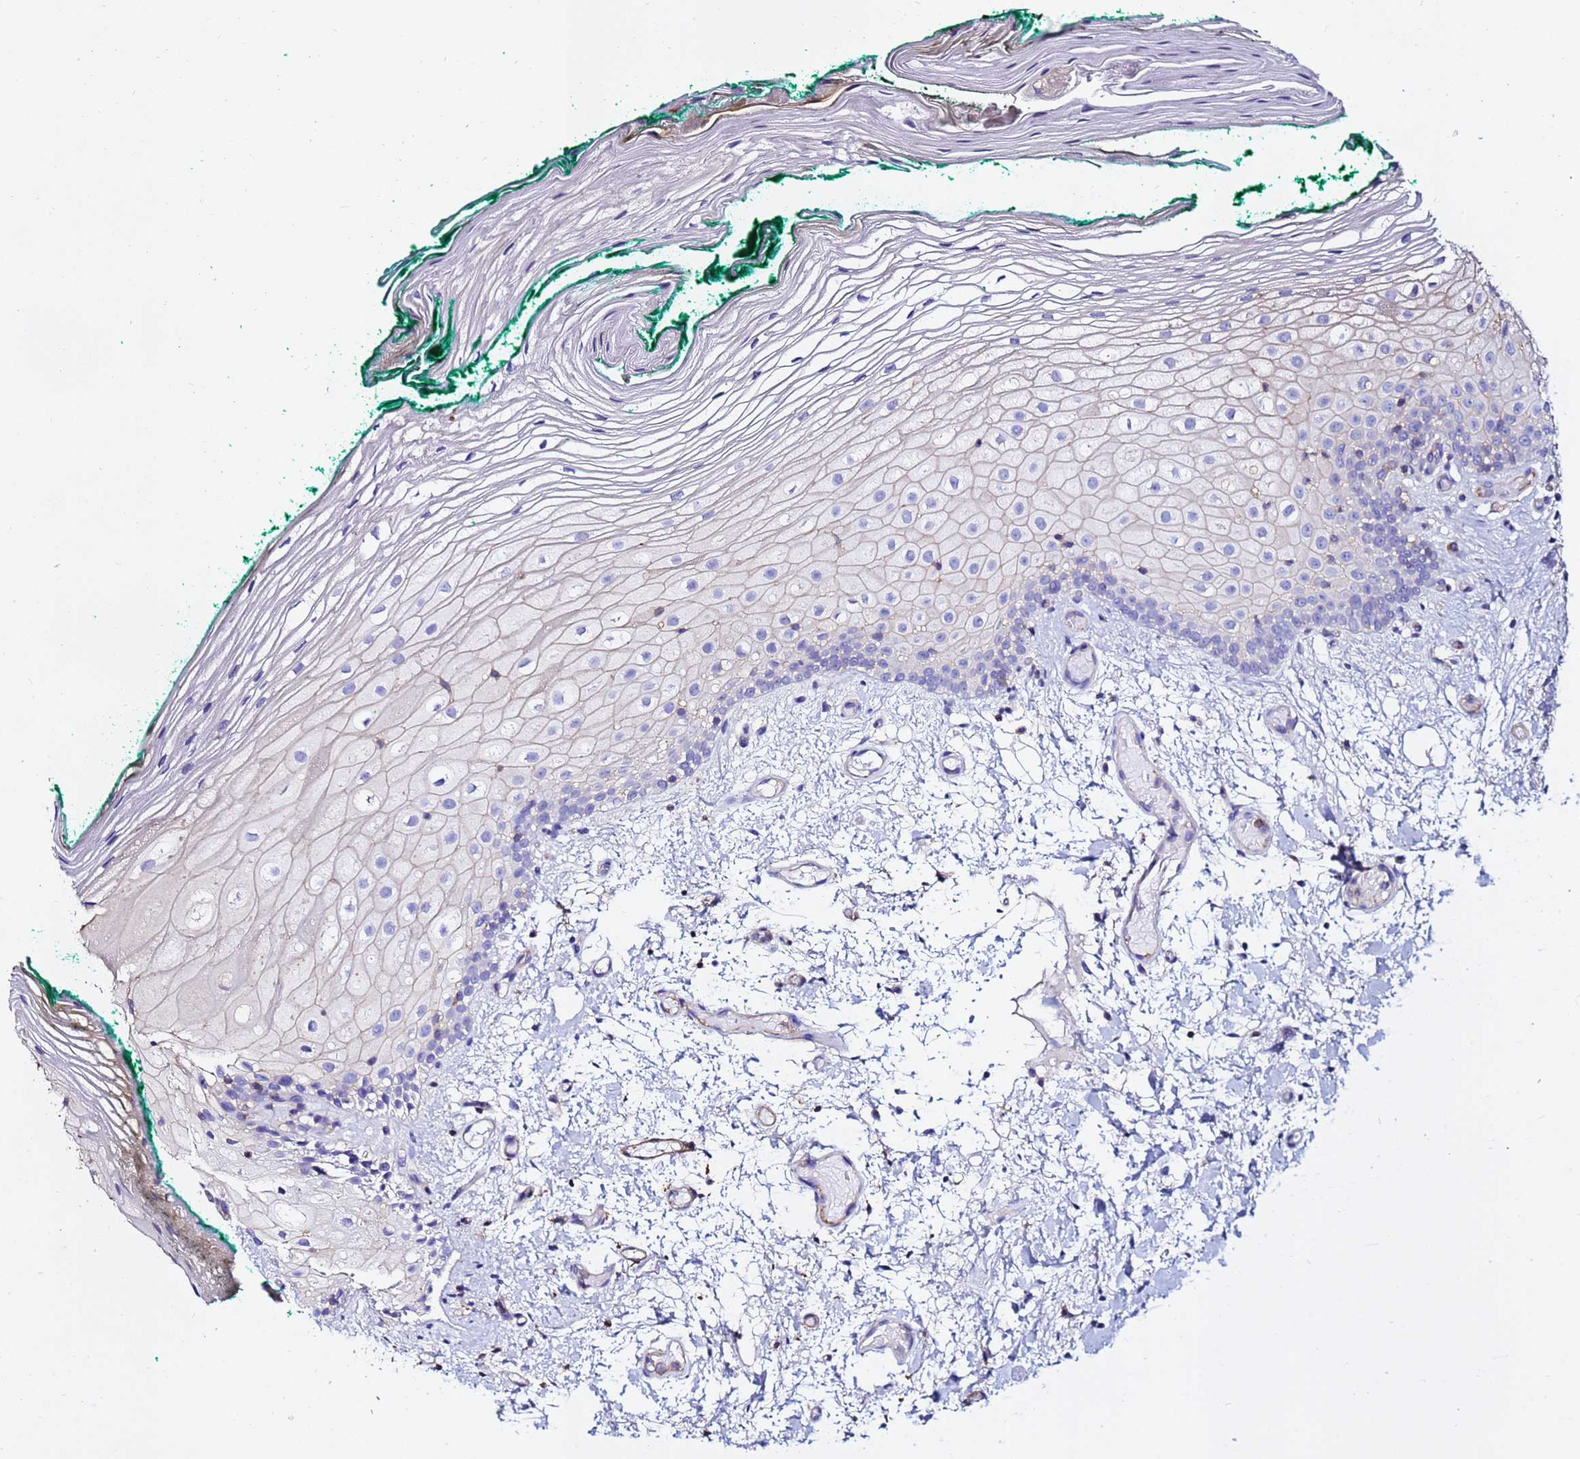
{"staining": {"intensity": "negative", "quantity": "none", "location": "none"}, "tissue": "oral mucosa", "cell_type": "Squamous epithelial cells", "image_type": "normal", "snomed": [{"axis": "morphology", "description": "Normal tissue, NOS"}, {"axis": "morphology", "description": "Relapse melanoma"}, {"axis": "topography", "description": "Oral tissue"}], "caption": "Protein analysis of unremarkable oral mucosa demonstrates no significant expression in squamous epithelial cells.", "gene": "ACTA1", "patient": {"sex": "female", "age": 83}}